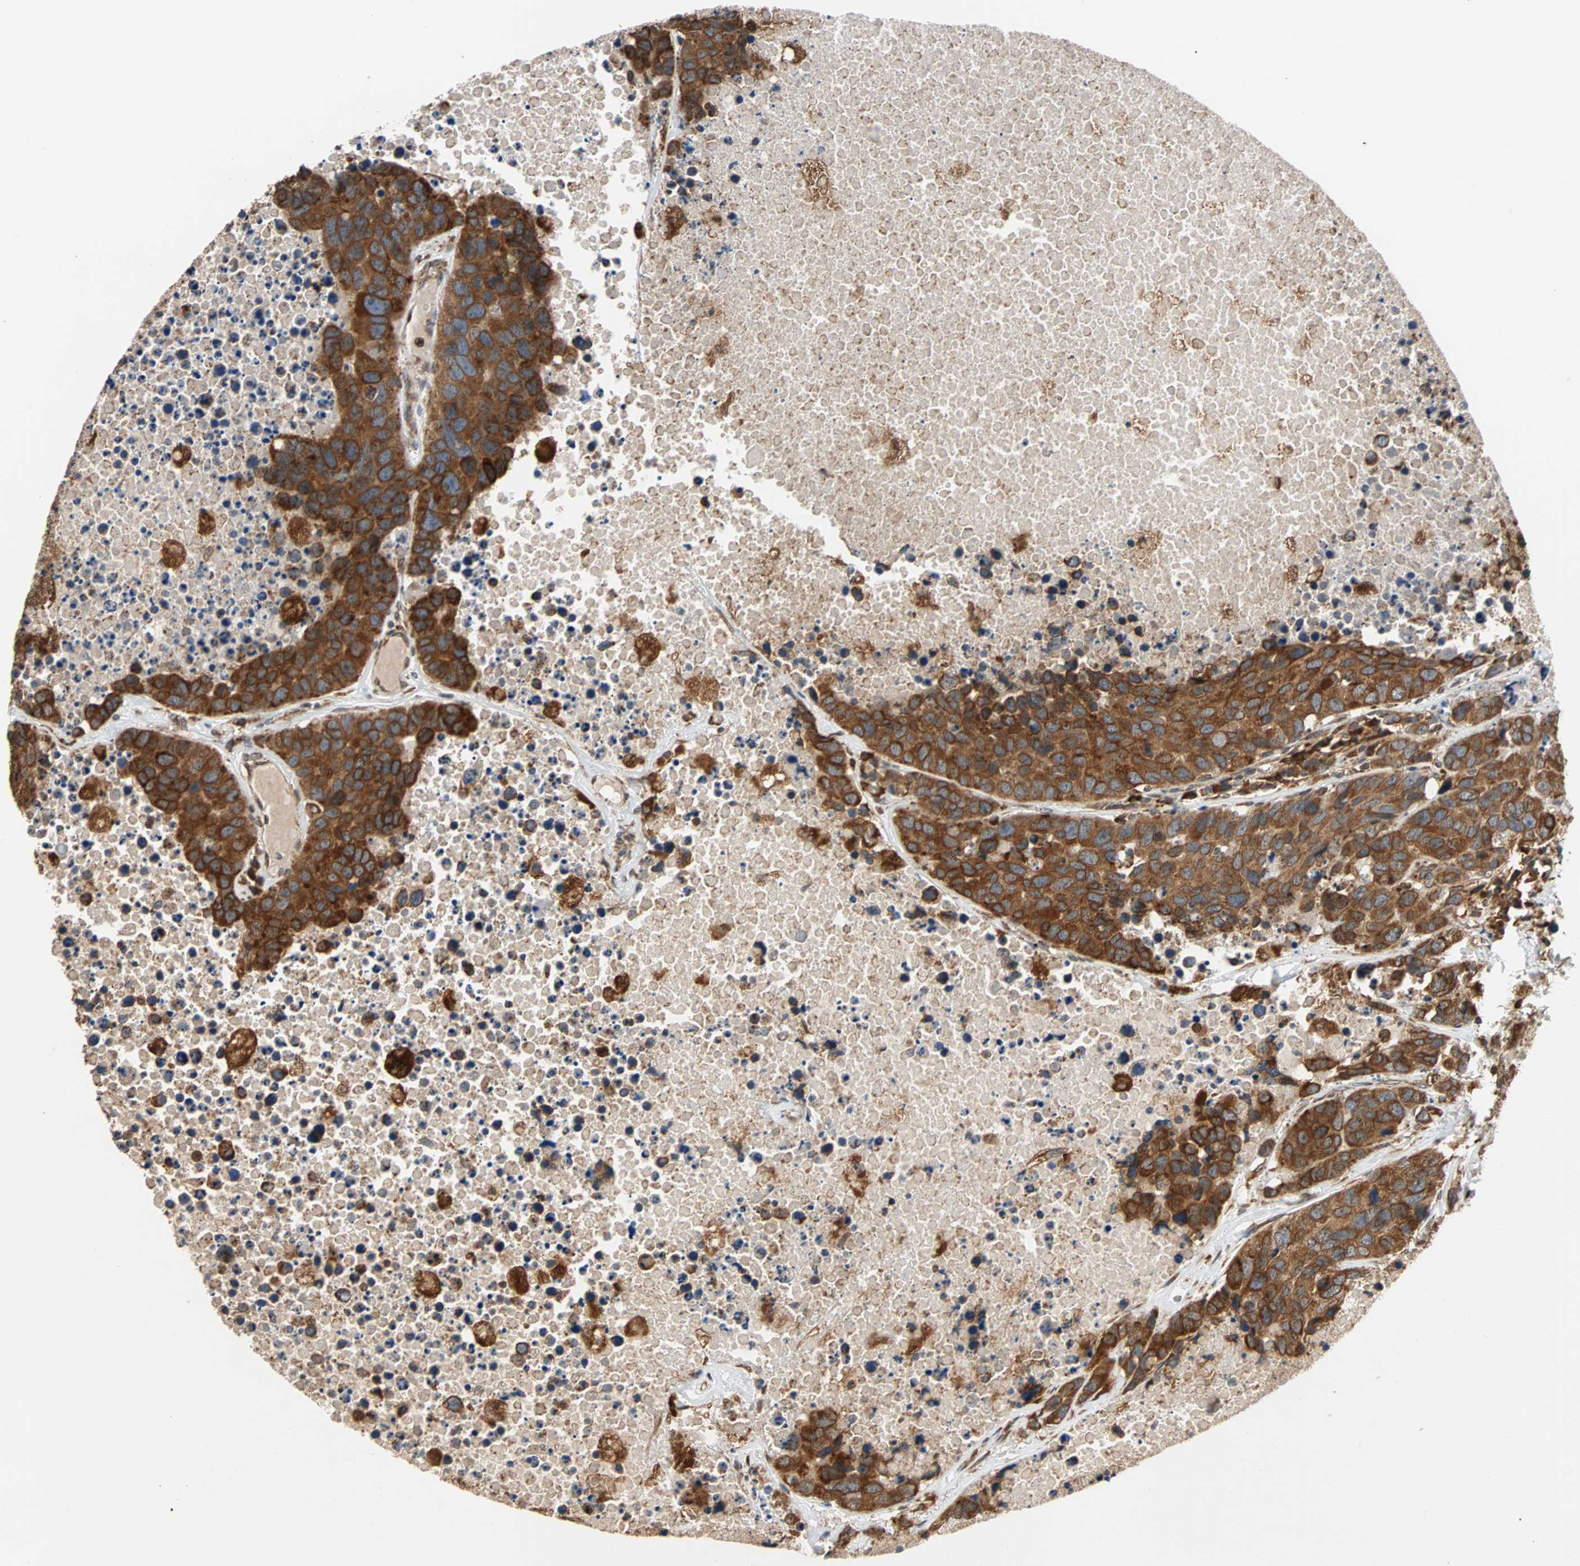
{"staining": {"intensity": "strong", "quantity": ">75%", "location": "cytoplasmic/membranous"}, "tissue": "carcinoid", "cell_type": "Tumor cells", "image_type": "cancer", "snomed": [{"axis": "morphology", "description": "Carcinoid, malignant, NOS"}, {"axis": "topography", "description": "Lung"}], "caption": "DAB immunohistochemical staining of carcinoid shows strong cytoplasmic/membranous protein expression in approximately >75% of tumor cells.", "gene": "AUP1", "patient": {"sex": "male", "age": 60}}